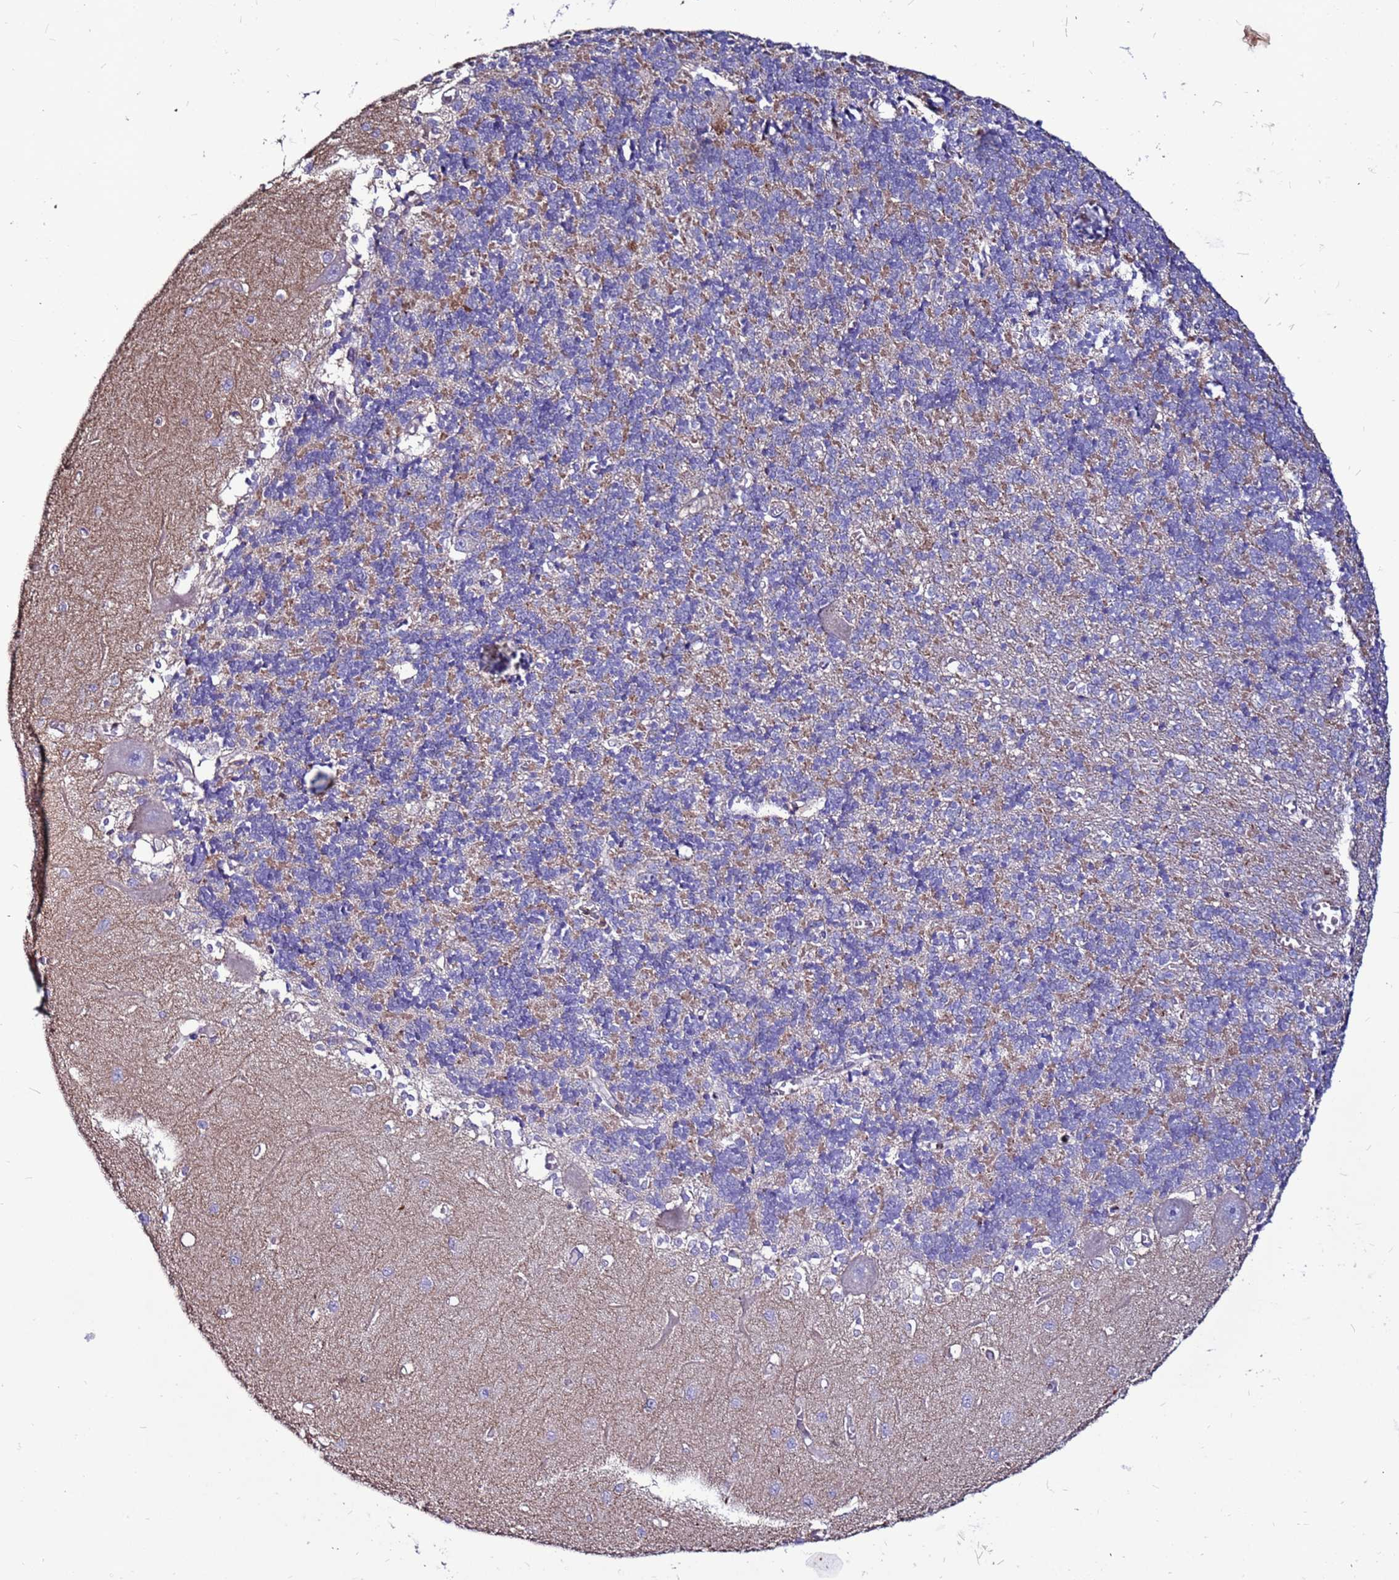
{"staining": {"intensity": "moderate", "quantity": "25%-75%", "location": "cytoplasmic/membranous"}, "tissue": "cerebellum", "cell_type": "Cells in granular layer", "image_type": "normal", "snomed": [{"axis": "morphology", "description": "Normal tissue, NOS"}, {"axis": "topography", "description": "Cerebellum"}], "caption": "There is medium levels of moderate cytoplasmic/membranous staining in cells in granular layer of unremarkable cerebellum, as demonstrated by immunohistochemical staining (brown color).", "gene": "NRN1L", "patient": {"sex": "male", "age": 37}}